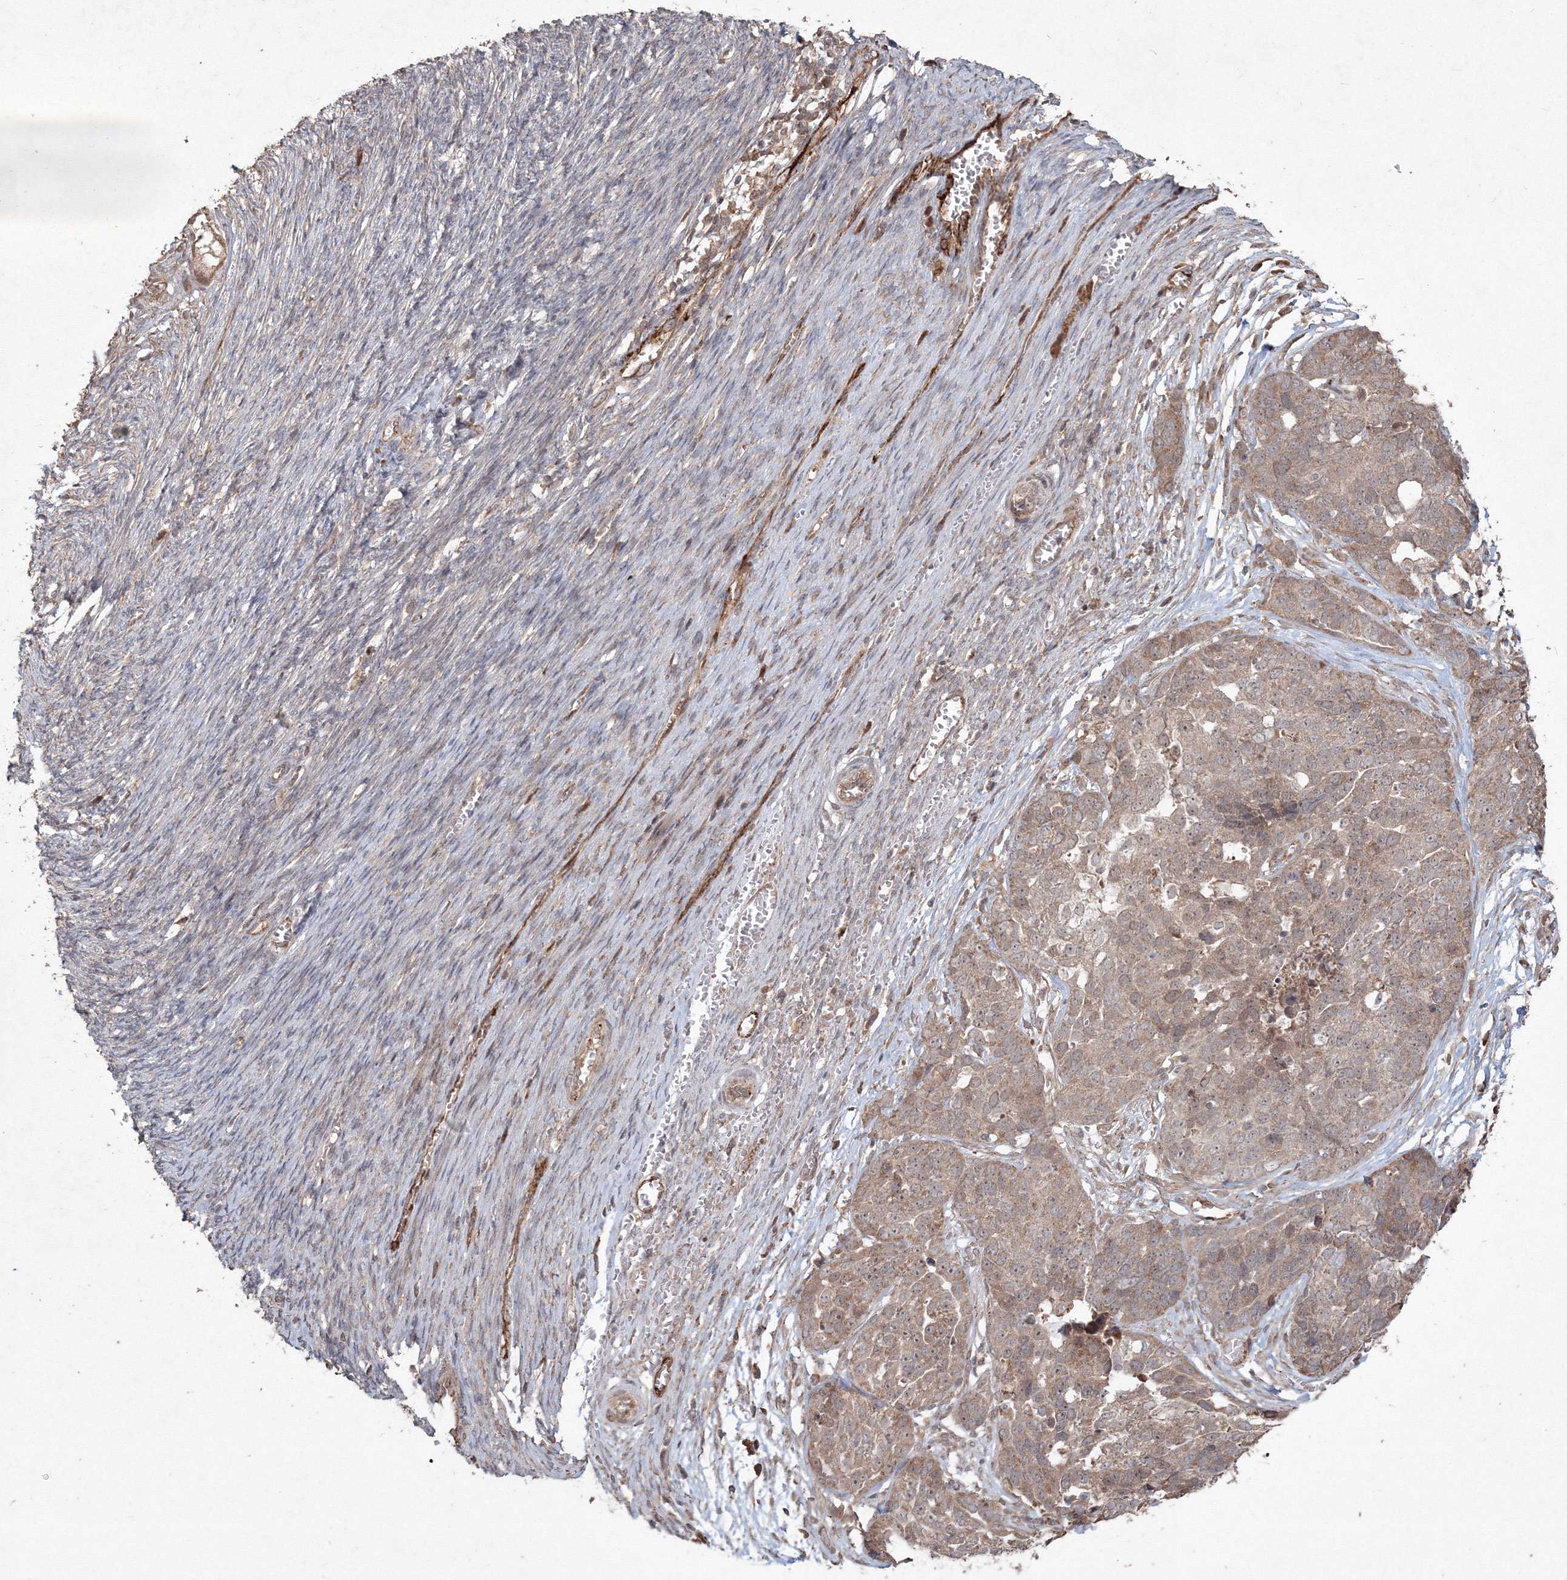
{"staining": {"intensity": "weak", "quantity": ">75%", "location": "cytoplasmic/membranous"}, "tissue": "ovarian cancer", "cell_type": "Tumor cells", "image_type": "cancer", "snomed": [{"axis": "morphology", "description": "Cystadenocarcinoma, serous, NOS"}, {"axis": "topography", "description": "Ovary"}], "caption": "Serous cystadenocarcinoma (ovarian) stained with immunohistochemistry shows weak cytoplasmic/membranous staining in about >75% of tumor cells. The protein is shown in brown color, while the nuclei are stained blue.", "gene": "ANAPC16", "patient": {"sex": "female", "age": 44}}